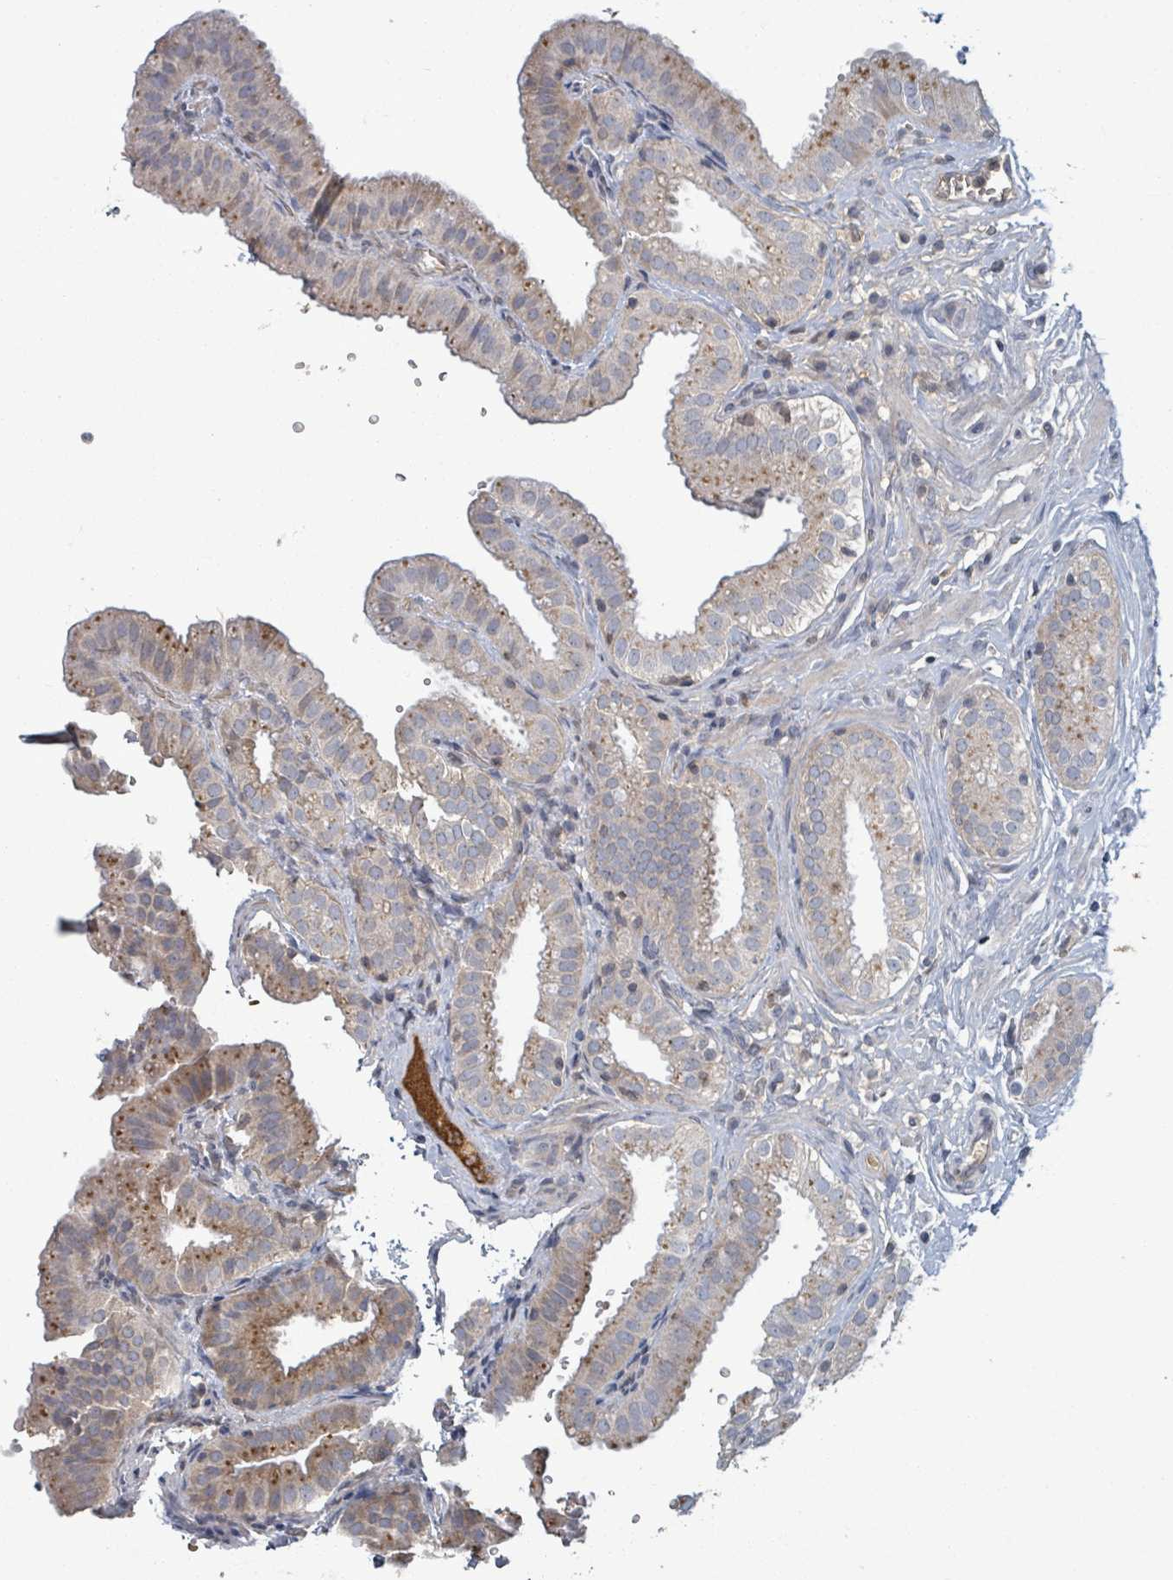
{"staining": {"intensity": "moderate", "quantity": "25%-75%", "location": "cytoplasmic/membranous"}, "tissue": "gallbladder", "cell_type": "Glandular cells", "image_type": "normal", "snomed": [{"axis": "morphology", "description": "Normal tissue, NOS"}, {"axis": "topography", "description": "Gallbladder"}], "caption": "Moderate cytoplasmic/membranous positivity for a protein is seen in approximately 25%-75% of glandular cells of unremarkable gallbladder using IHC.", "gene": "GRM8", "patient": {"sex": "female", "age": 61}}